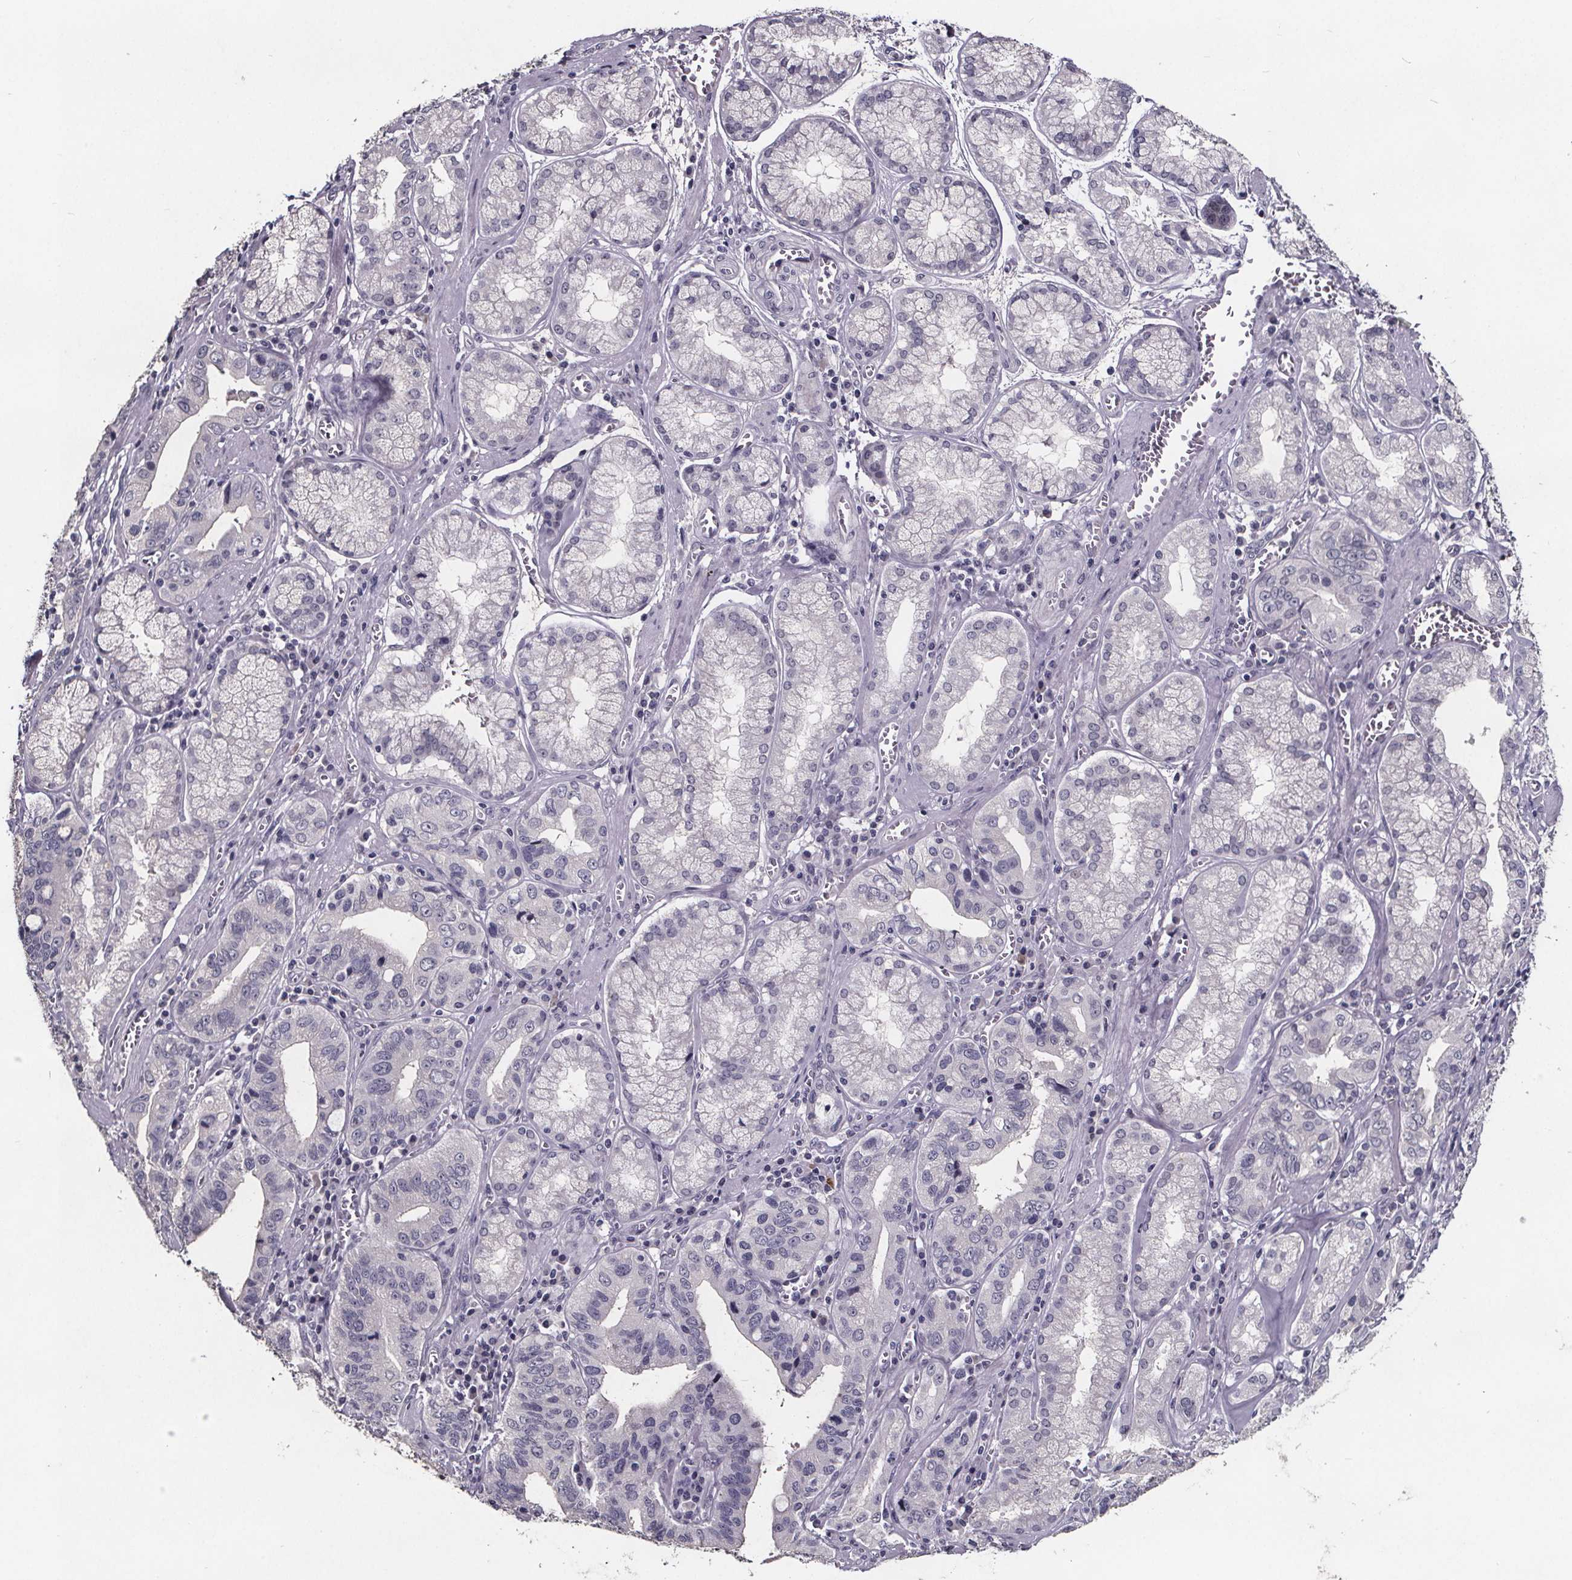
{"staining": {"intensity": "negative", "quantity": "none", "location": "none"}, "tissue": "stomach cancer", "cell_type": "Tumor cells", "image_type": "cancer", "snomed": [{"axis": "morphology", "description": "Adenocarcinoma, NOS"}, {"axis": "topography", "description": "Stomach, lower"}], "caption": "Protein analysis of adenocarcinoma (stomach) exhibits no significant expression in tumor cells.", "gene": "AR", "patient": {"sex": "female", "age": 76}}